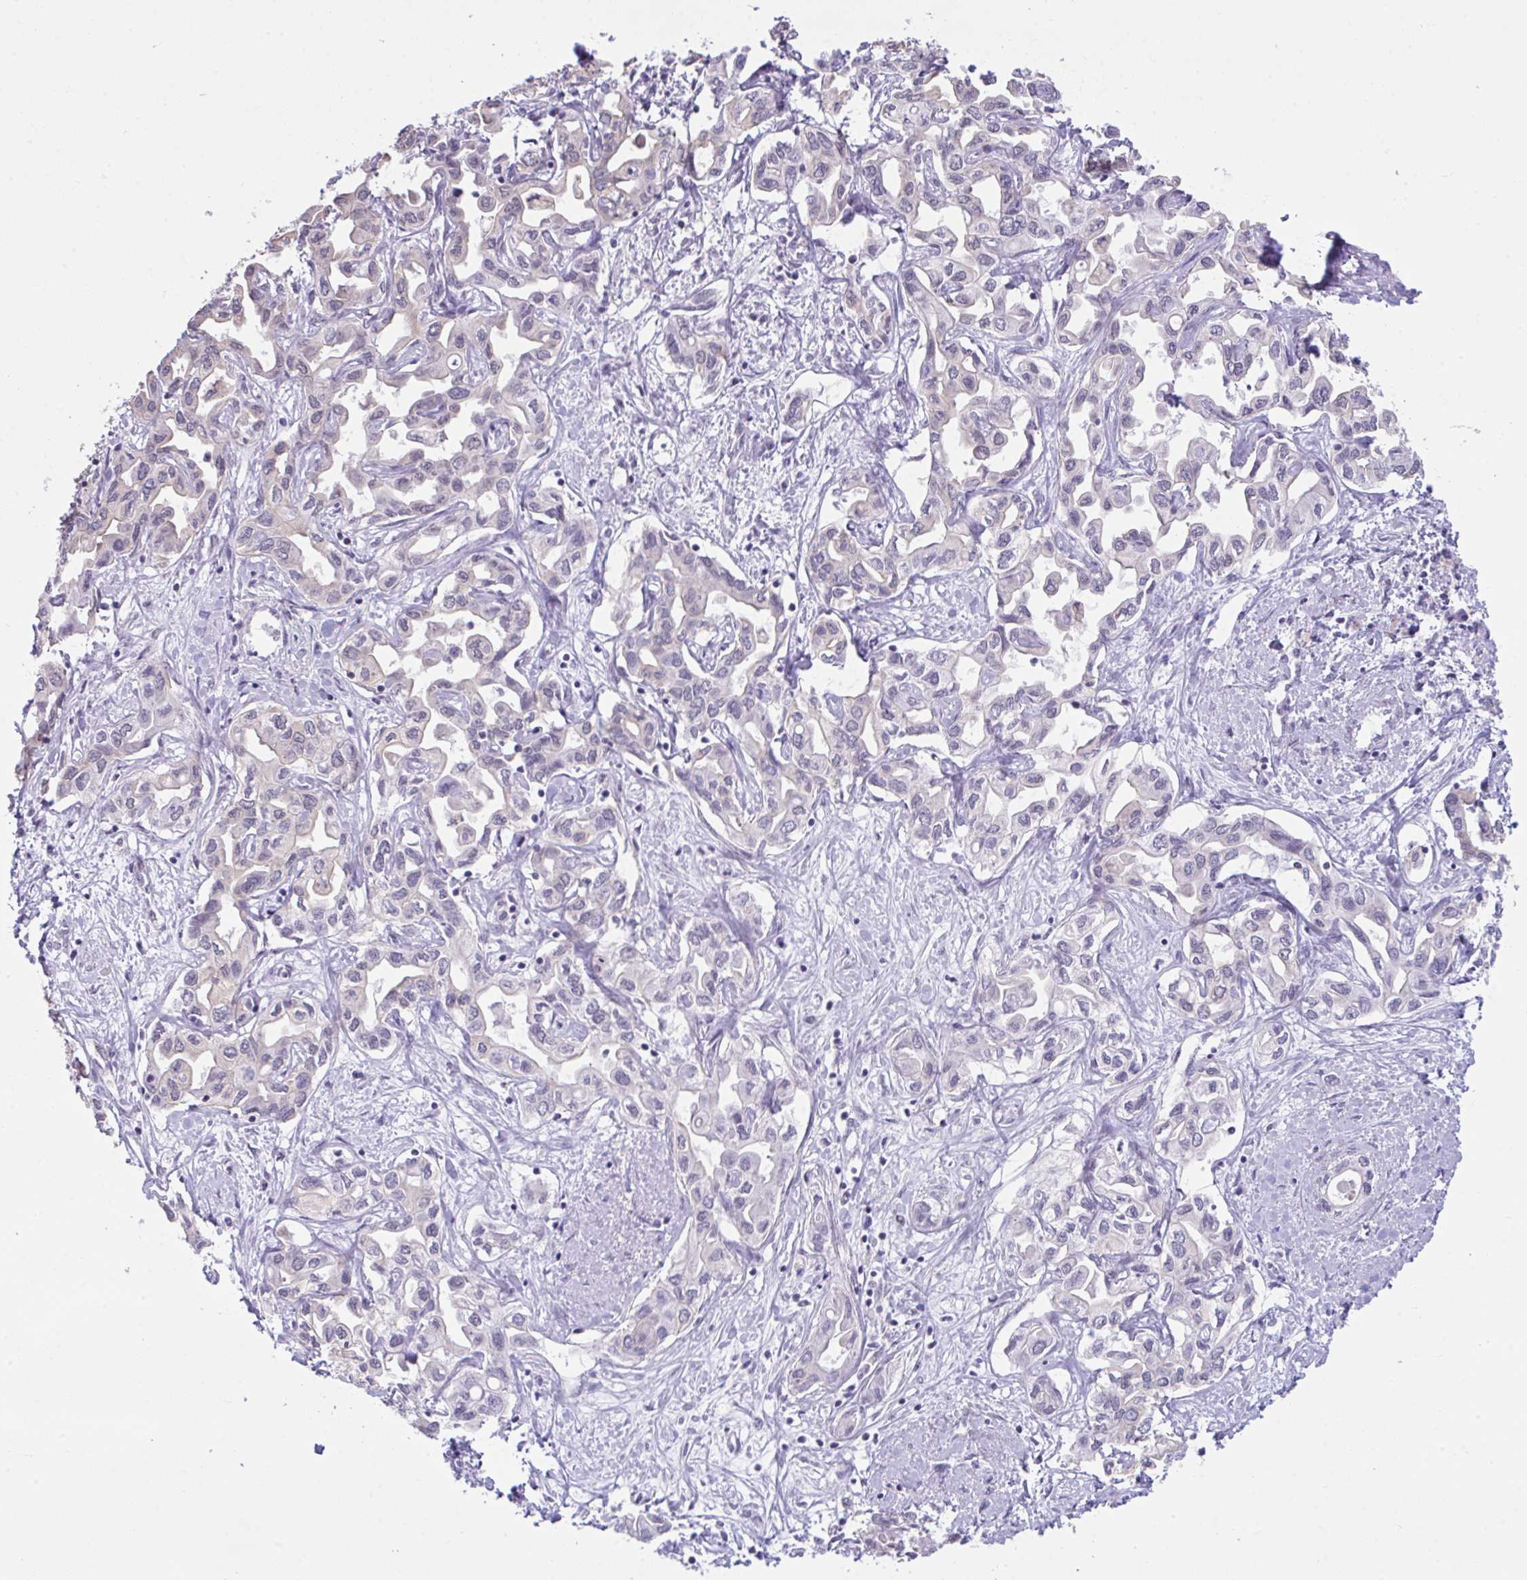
{"staining": {"intensity": "negative", "quantity": "none", "location": "none"}, "tissue": "liver cancer", "cell_type": "Tumor cells", "image_type": "cancer", "snomed": [{"axis": "morphology", "description": "Cholangiocarcinoma"}, {"axis": "topography", "description": "Liver"}], "caption": "An immunohistochemistry histopathology image of liver cancer is shown. There is no staining in tumor cells of liver cancer. (DAB immunohistochemistry (IHC) with hematoxylin counter stain).", "gene": "ATP6V0D2", "patient": {"sex": "female", "age": 64}}